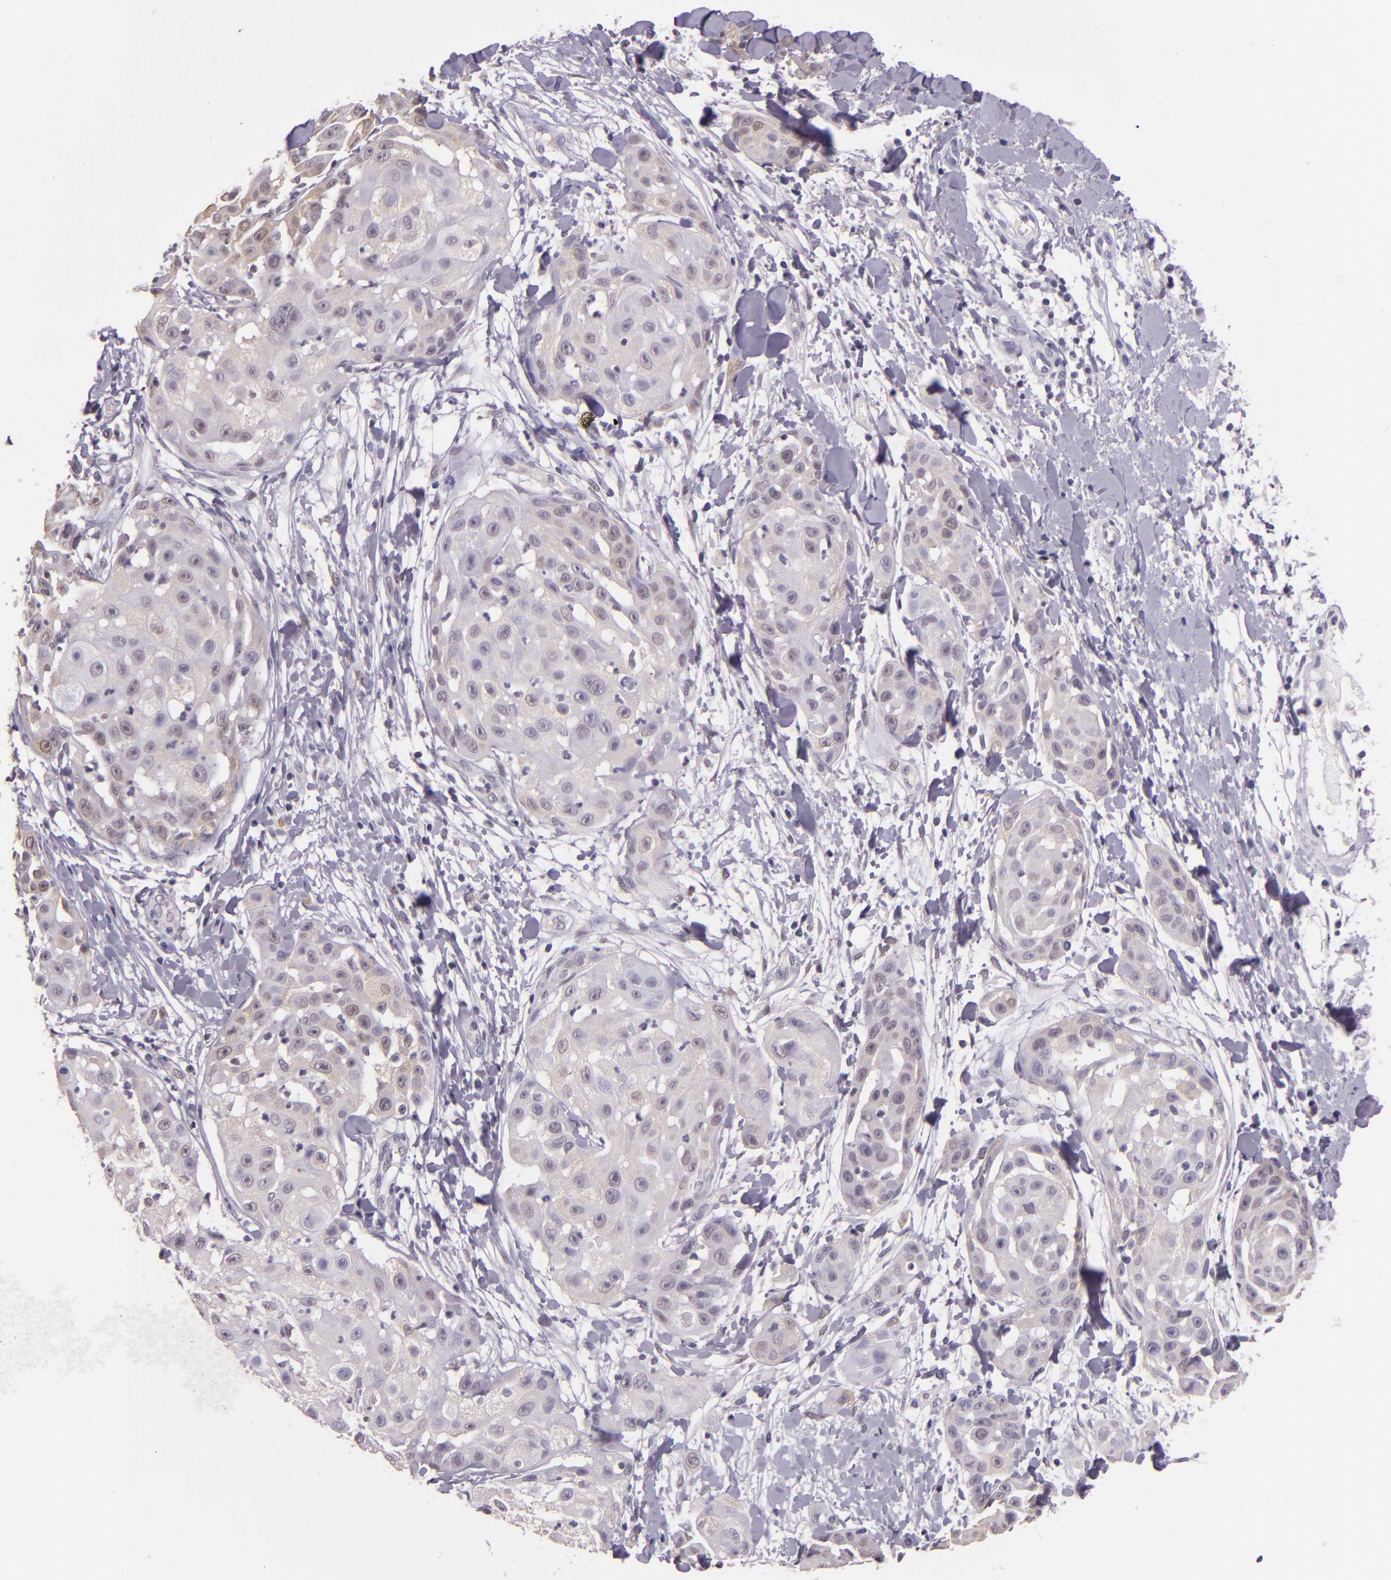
{"staining": {"intensity": "weak", "quantity": "25%-75%", "location": "cytoplasmic/membranous"}, "tissue": "skin cancer", "cell_type": "Tumor cells", "image_type": "cancer", "snomed": [{"axis": "morphology", "description": "Squamous cell carcinoma, NOS"}, {"axis": "topography", "description": "Skin"}], "caption": "A low amount of weak cytoplasmic/membranous expression is identified in approximately 25%-75% of tumor cells in squamous cell carcinoma (skin) tissue.", "gene": "HSPA8", "patient": {"sex": "female", "age": 57}}